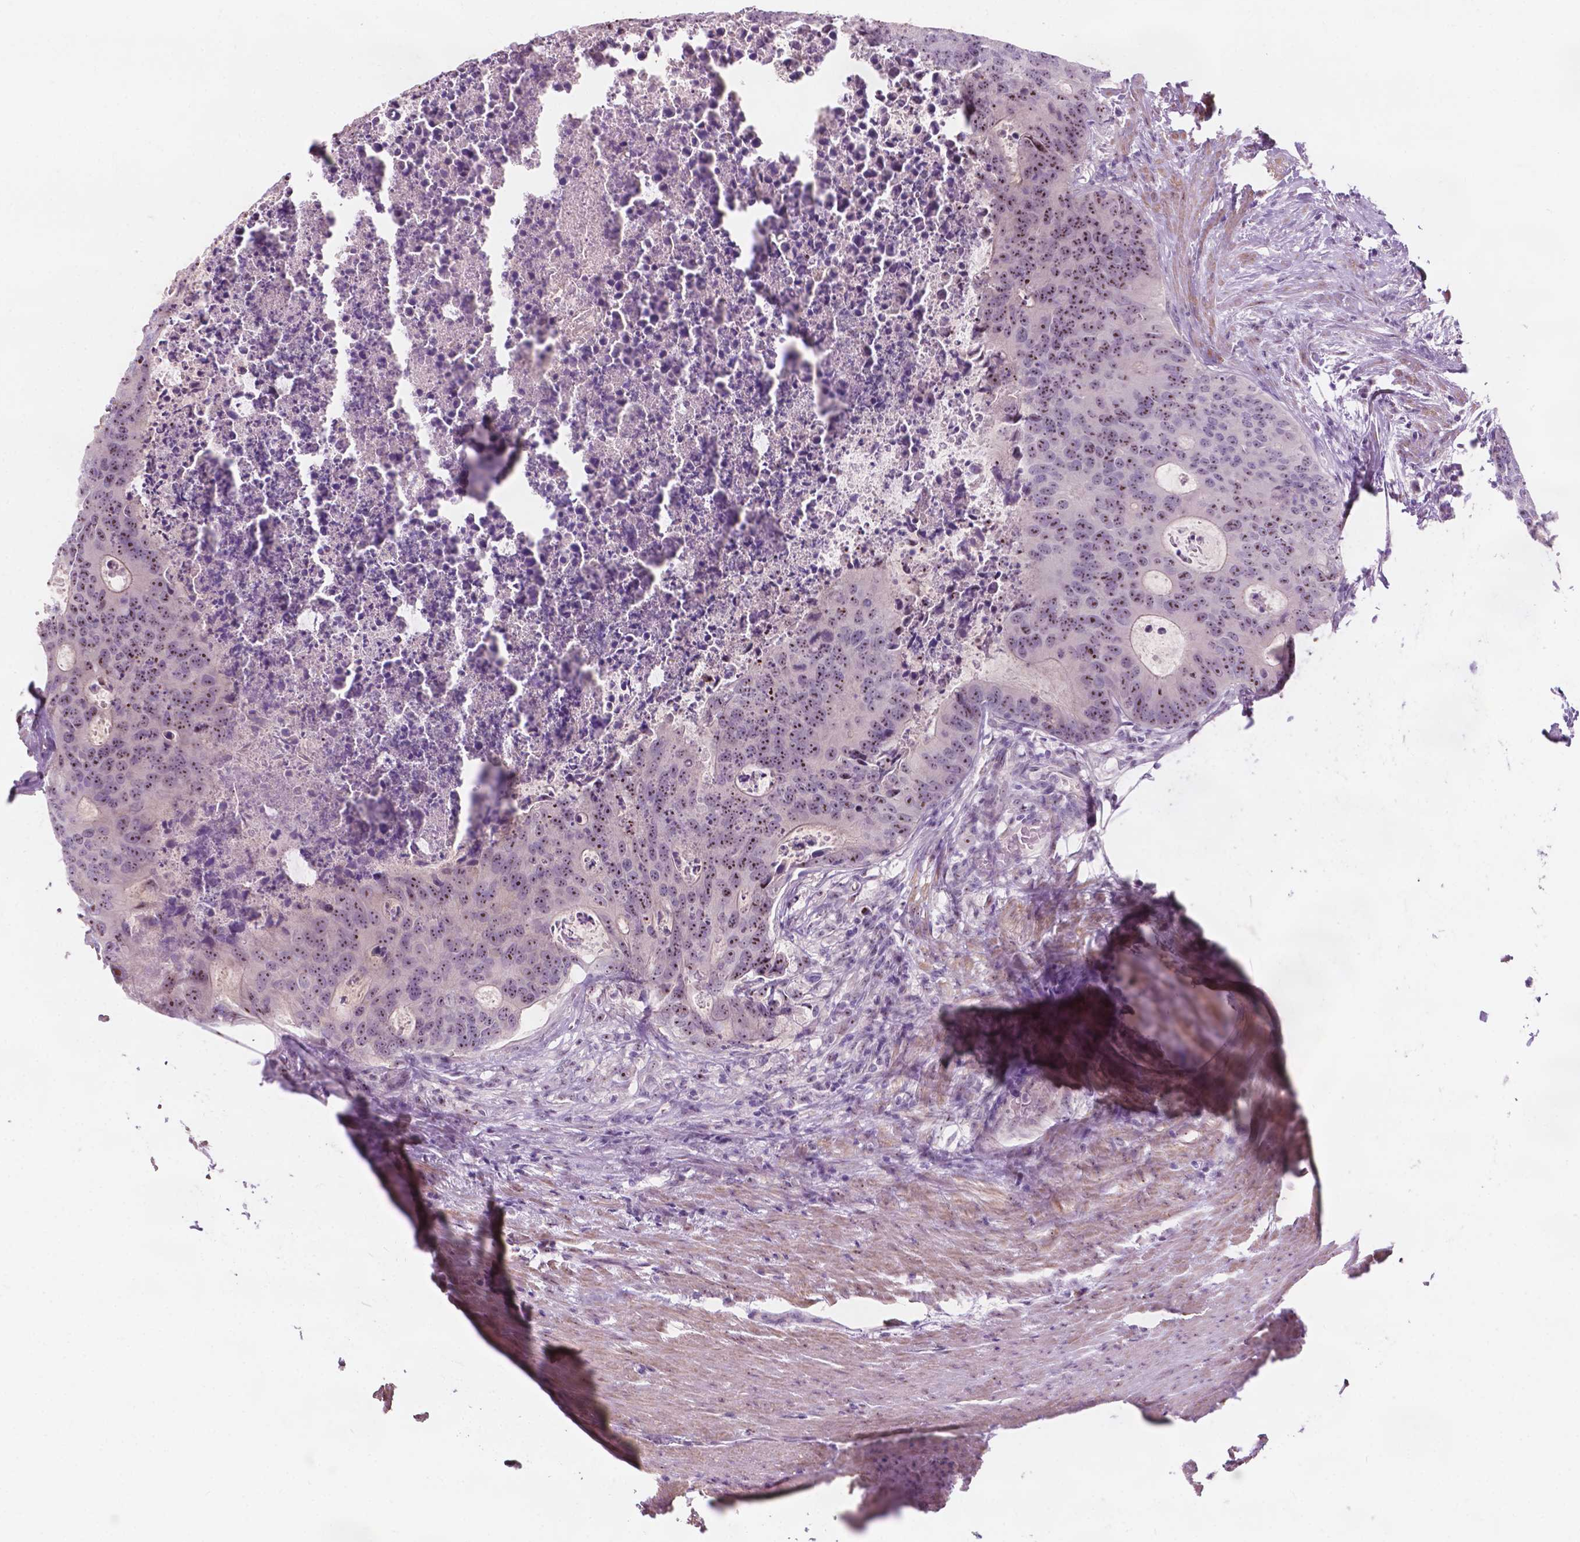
{"staining": {"intensity": "moderate", "quantity": "25%-75%", "location": "nuclear"}, "tissue": "colorectal cancer", "cell_type": "Tumor cells", "image_type": "cancer", "snomed": [{"axis": "morphology", "description": "Adenocarcinoma, NOS"}, {"axis": "topography", "description": "Colon"}], "caption": "Immunohistochemistry photomicrograph of neoplastic tissue: human colorectal cancer stained using immunohistochemistry reveals medium levels of moderate protein expression localized specifically in the nuclear of tumor cells, appearing as a nuclear brown color.", "gene": "ZNF853", "patient": {"sex": "male", "age": 67}}